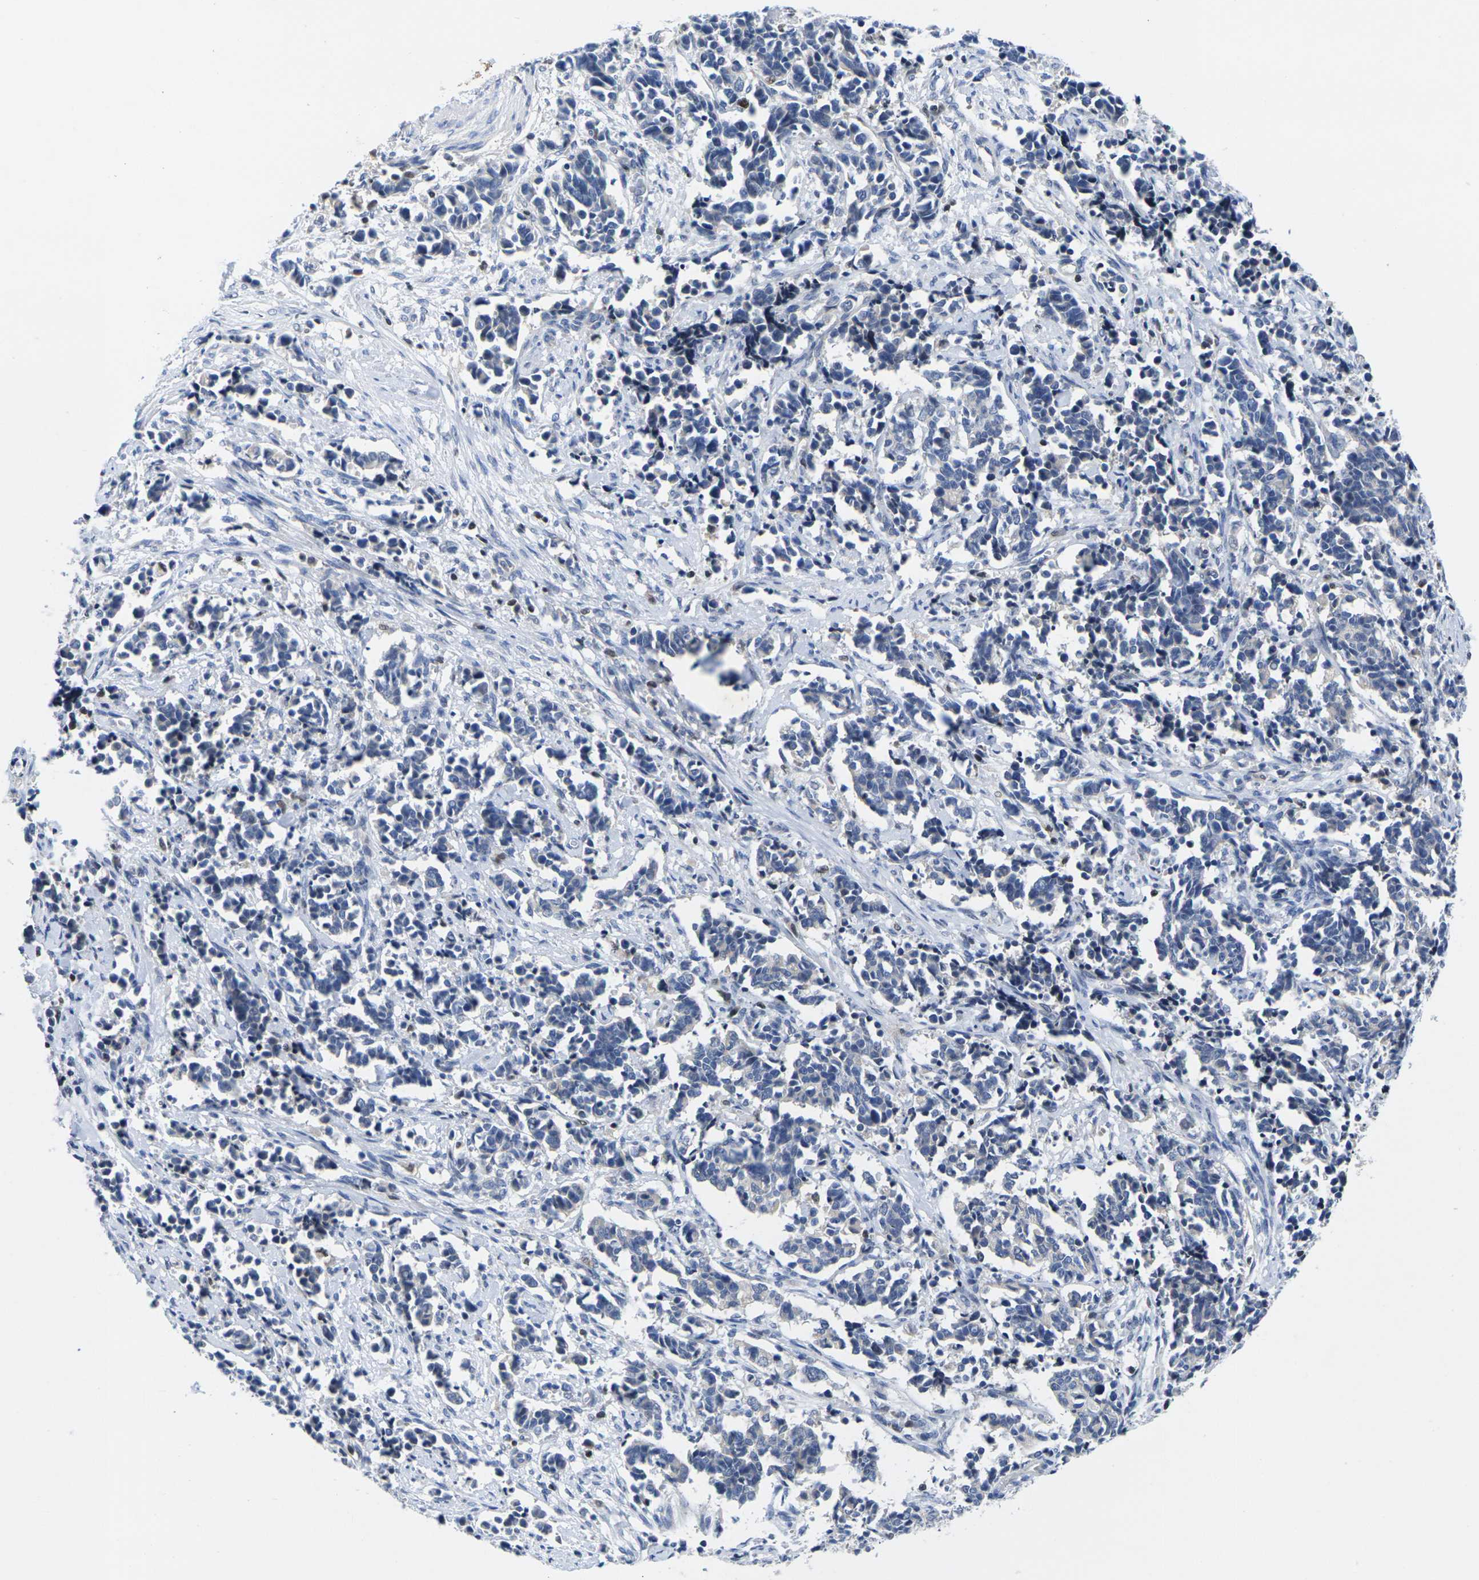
{"staining": {"intensity": "negative", "quantity": "none", "location": "none"}, "tissue": "cervical cancer", "cell_type": "Tumor cells", "image_type": "cancer", "snomed": [{"axis": "morphology", "description": "Normal tissue, NOS"}, {"axis": "morphology", "description": "Squamous cell carcinoma, NOS"}, {"axis": "topography", "description": "Cervix"}], "caption": "The immunohistochemistry (IHC) histopathology image has no significant staining in tumor cells of squamous cell carcinoma (cervical) tissue.", "gene": "IKZF1", "patient": {"sex": "female", "age": 35}}